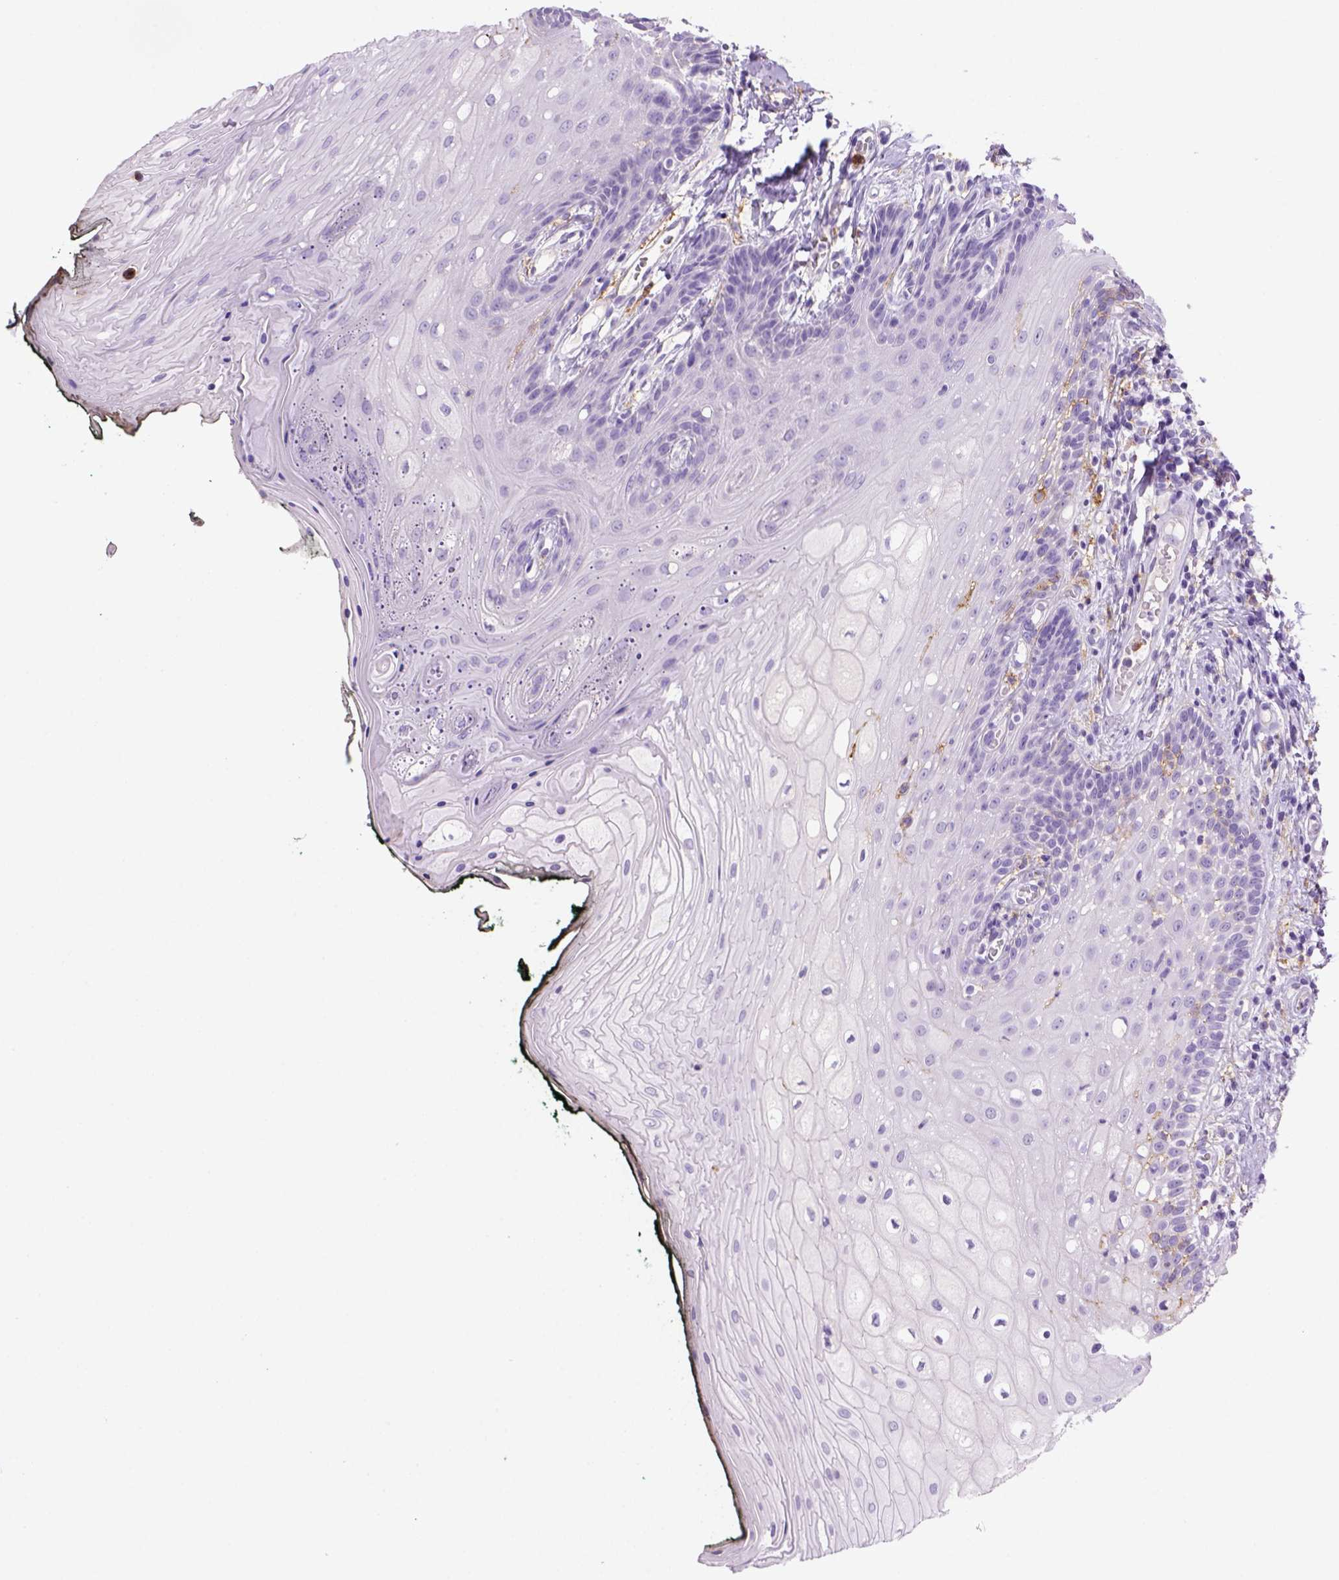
{"staining": {"intensity": "negative", "quantity": "none", "location": "none"}, "tissue": "oral mucosa", "cell_type": "Squamous epithelial cells", "image_type": "normal", "snomed": [{"axis": "morphology", "description": "Normal tissue, NOS"}, {"axis": "topography", "description": "Oral tissue"}, {"axis": "topography", "description": "Head-Neck"}], "caption": "This is an IHC micrograph of unremarkable human oral mucosa. There is no expression in squamous epithelial cells.", "gene": "CD14", "patient": {"sex": "female", "age": 68}}